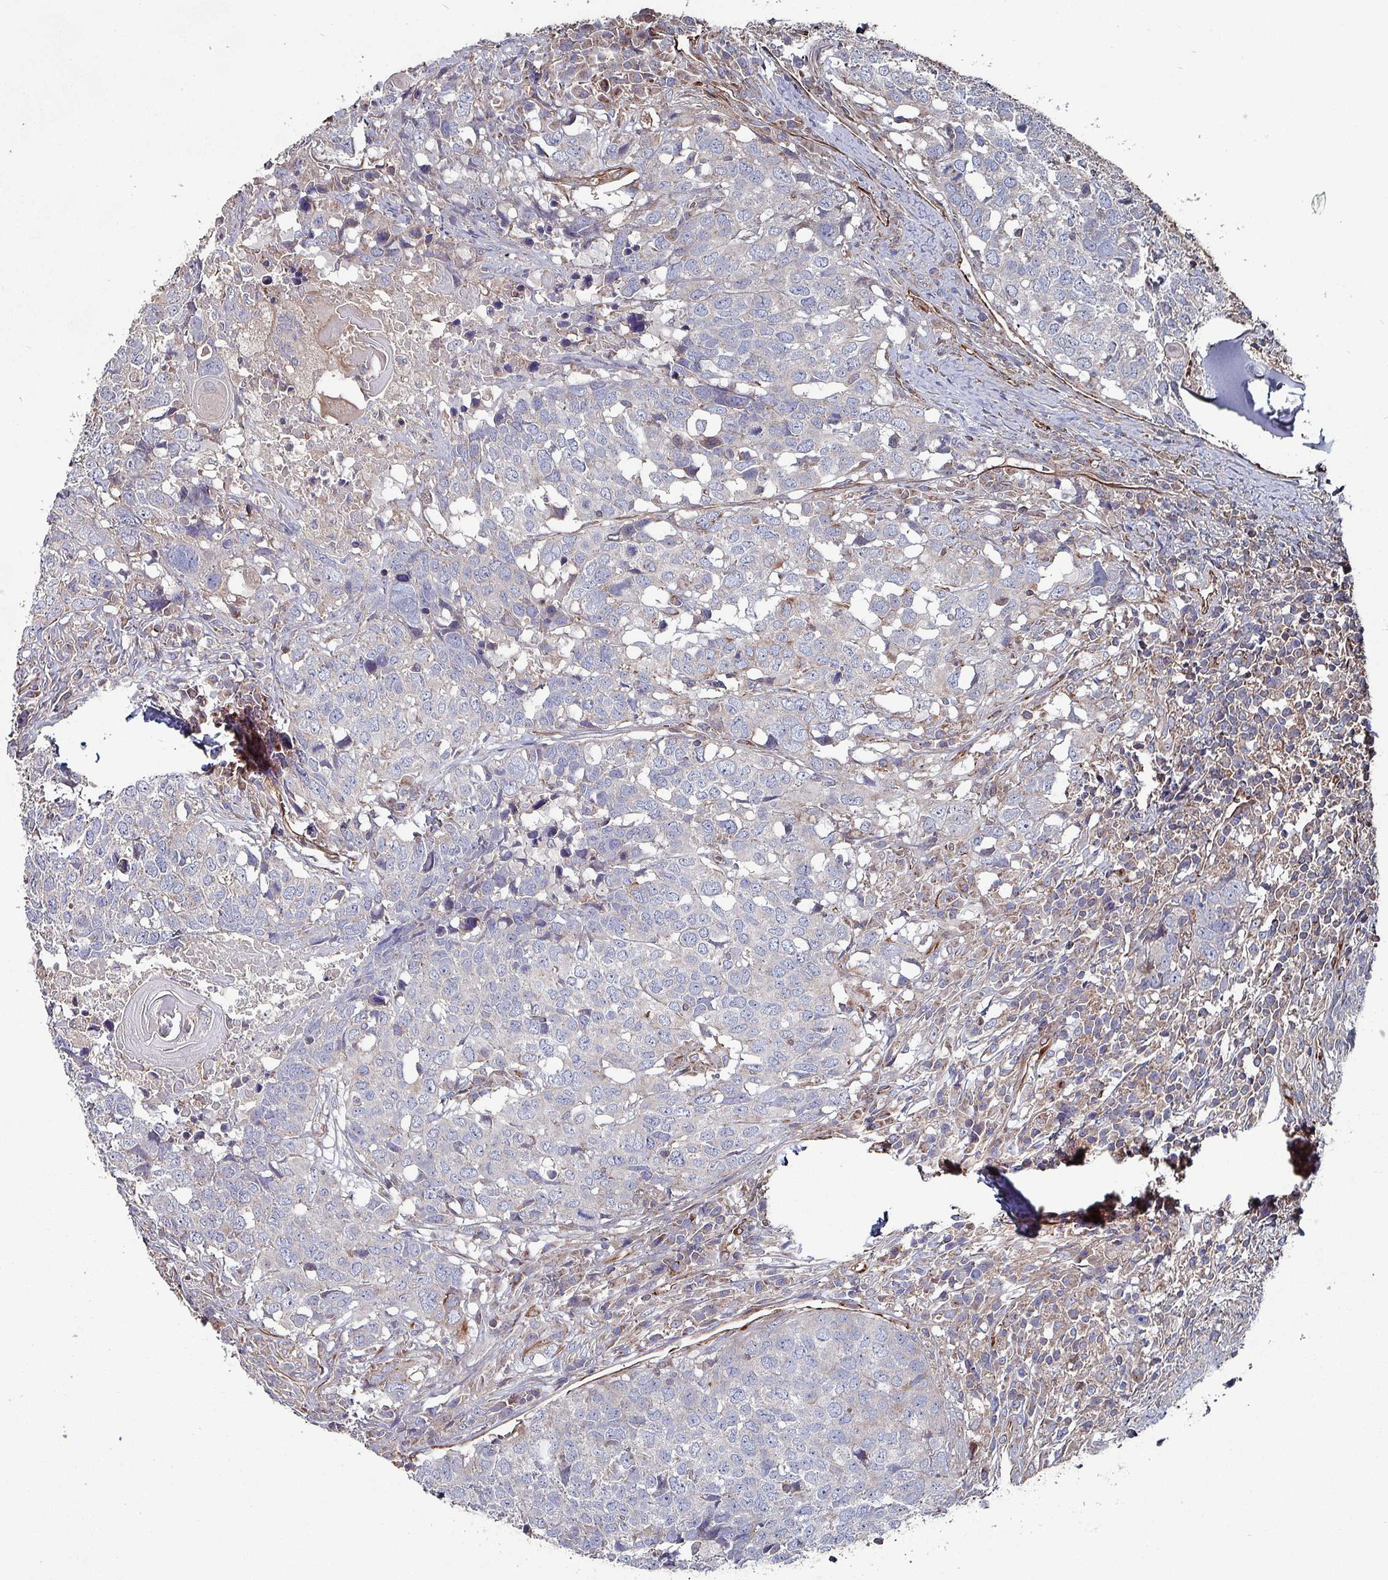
{"staining": {"intensity": "negative", "quantity": "none", "location": "none"}, "tissue": "head and neck cancer", "cell_type": "Tumor cells", "image_type": "cancer", "snomed": [{"axis": "morphology", "description": "Normal tissue, NOS"}, {"axis": "morphology", "description": "Squamous cell carcinoma, NOS"}, {"axis": "topography", "description": "Skeletal muscle"}, {"axis": "topography", "description": "Vascular tissue"}, {"axis": "topography", "description": "Peripheral nerve tissue"}, {"axis": "topography", "description": "Head-Neck"}], "caption": "Tumor cells show no significant positivity in head and neck cancer. The staining was performed using DAB to visualize the protein expression in brown, while the nuclei were stained in blue with hematoxylin (Magnification: 20x).", "gene": "ANO10", "patient": {"sex": "male", "age": 66}}